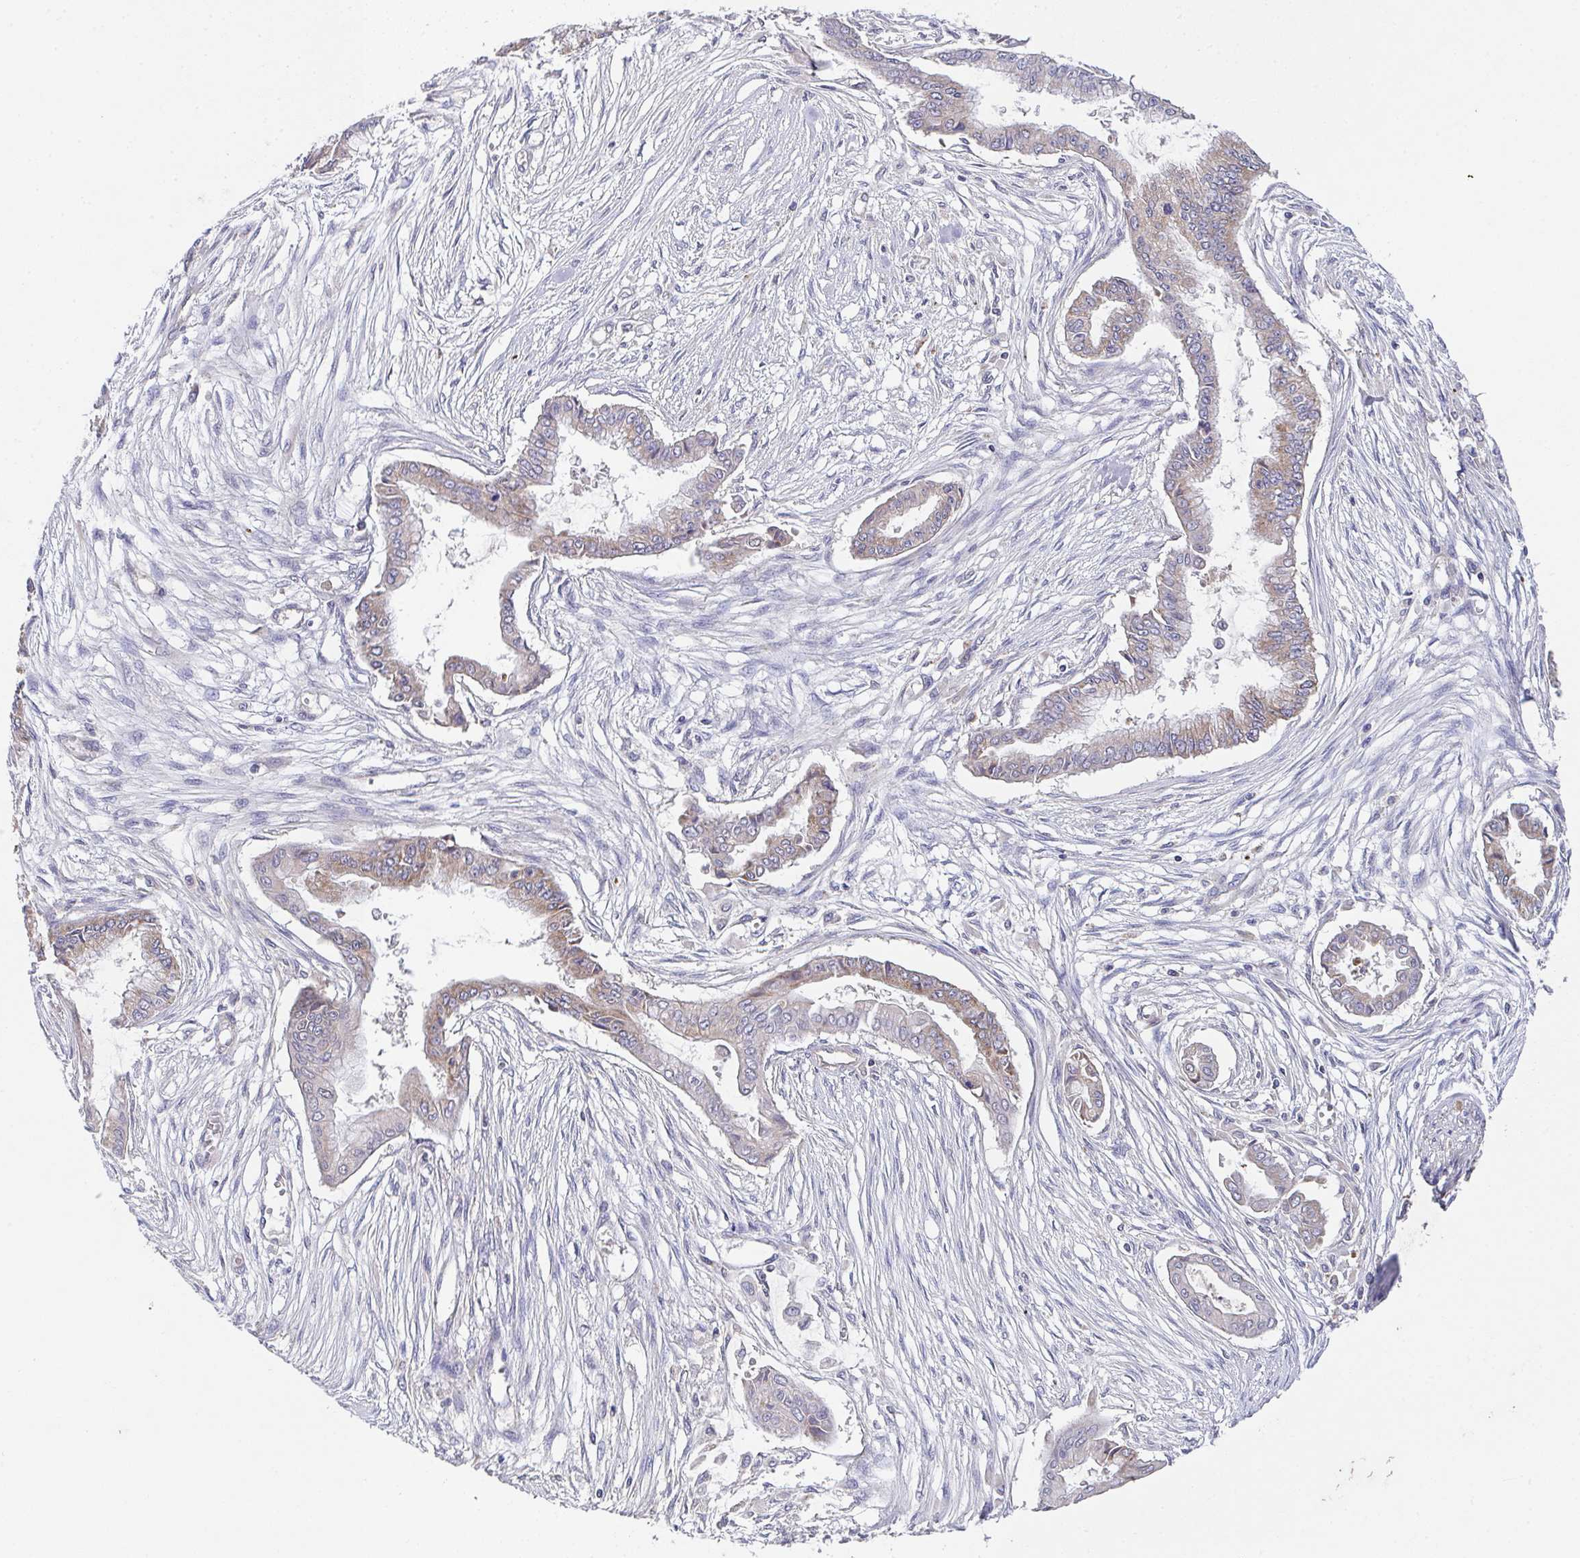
{"staining": {"intensity": "moderate", "quantity": "25%-75%", "location": "cytoplasmic/membranous"}, "tissue": "pancreatic cancer", "cell_type": "Tumor cells", "image_type": "cancer", "snomed": [{"axis": "morphology", "description": "Adenocarcinoma, NOS"}, {"axis": "topography", "description": "Pancreas"}], "caption": "Brown immunohistochemical staining in pancreatic adenocarcinoma exhibits moderate cytoplasmic/membranous positivity in approximately 25%-75% of tumor cells.", "gene": "MT-ND3", "patient": {"sex": "female", "age": 68}}